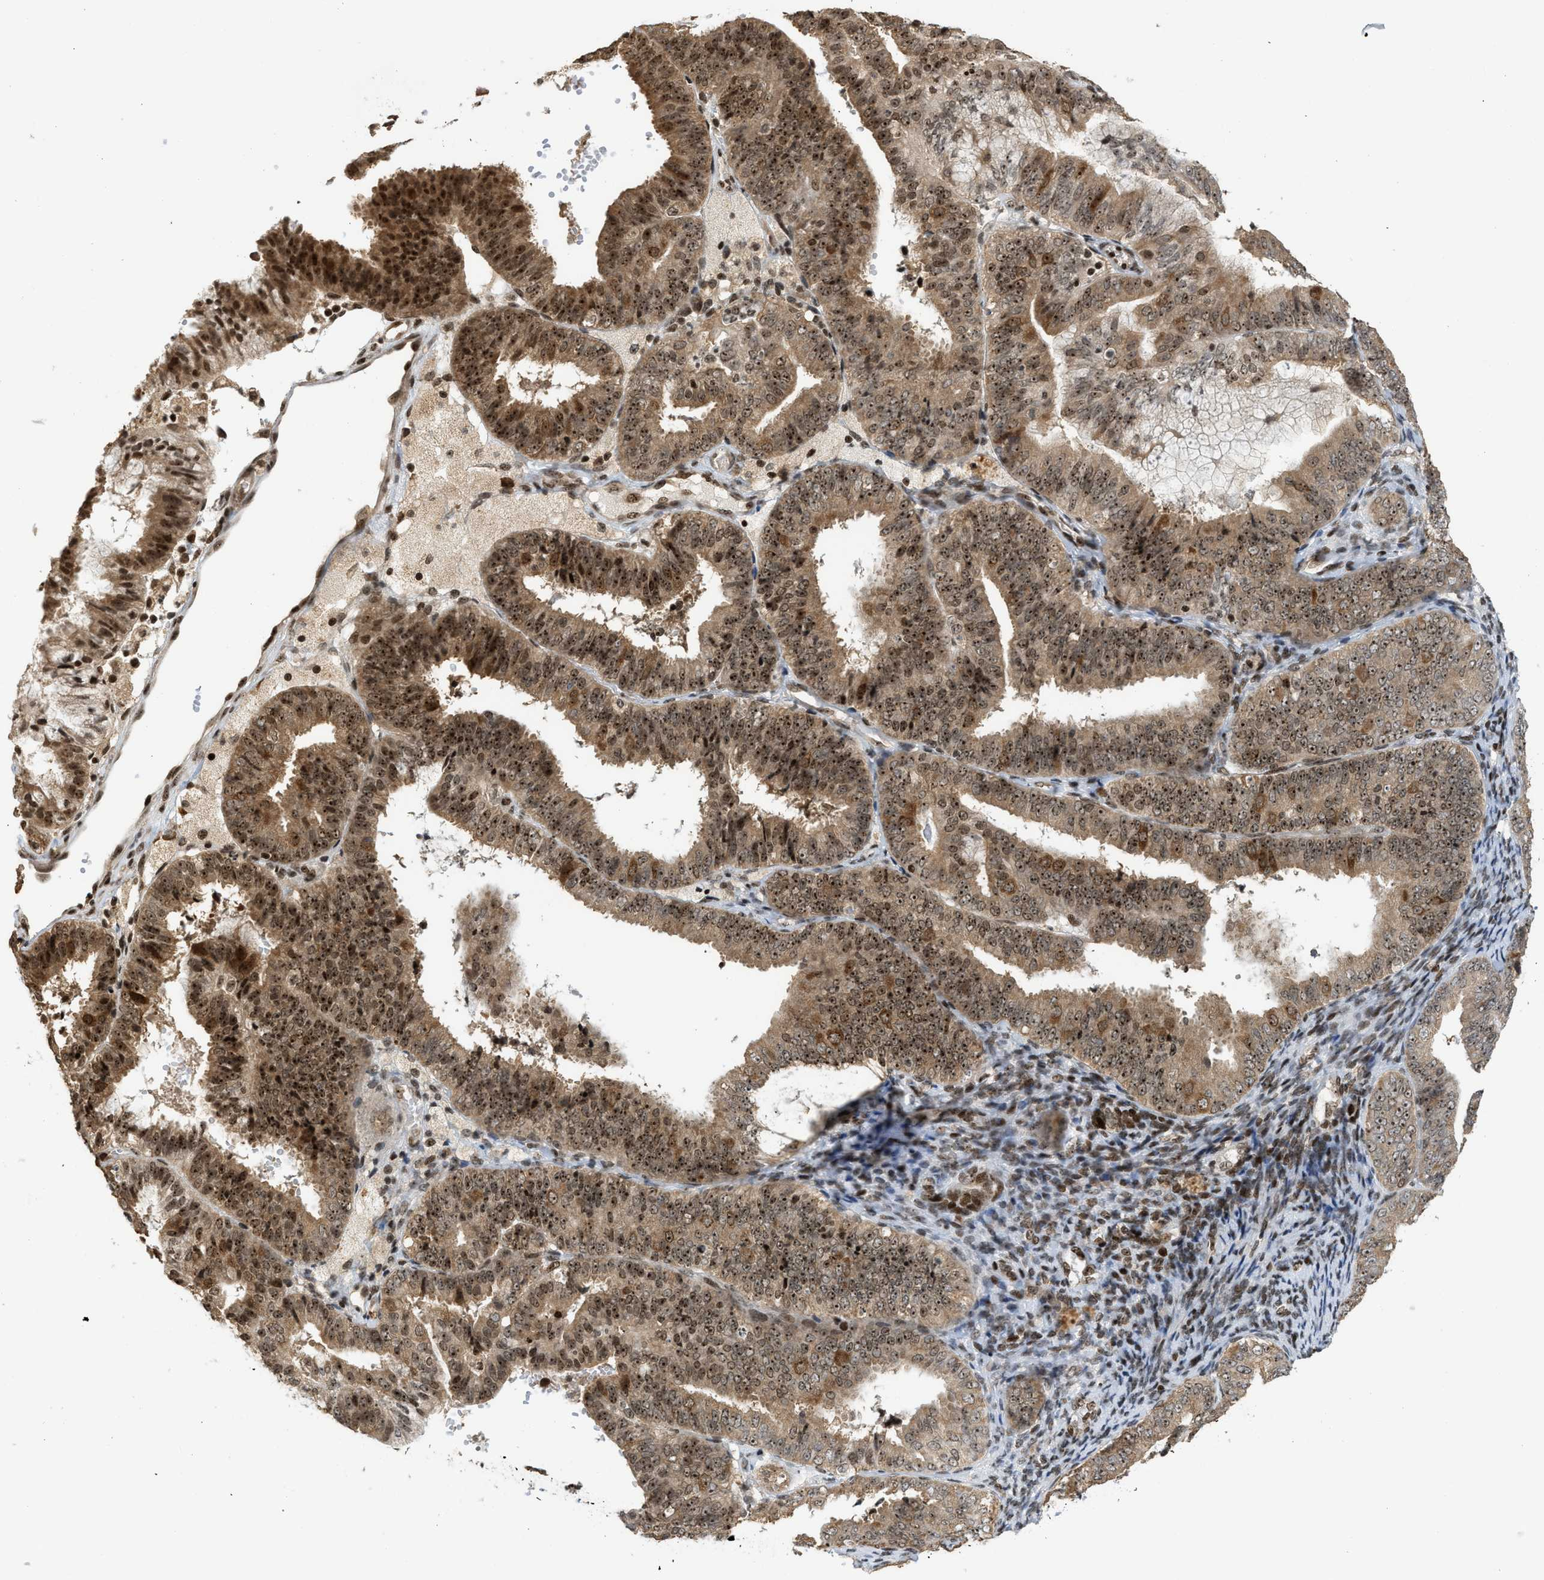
{"staining": {"intensity": "moderate", "quantity": ">75%", "location": "cytoplasmic/membranous,nuclear"}, "tissue": "endometrial cancer", "cell_type": "Tumor cells", "image_type": "cancer", "snomed": [{"axis": "morphology", "description": "Adenocarcinoma, NOS"}, {"axis": "topography", "description": "Endometrium"}], "caption": "Immunohistochemical staining of human adenocarcinoma (endometrial) demonstrates medium levels of moderate cytoplasmic/membranous and nuclear protein expression in about >75% of tumor cells. The staining is performed using DAB (3,3'-diaminobenzidine) brown chromogen to label protein expression. The nuclei are counter-stained blue using hematoxylin.", "gene": "ZNF22", "patient": {"sex": "female", "age": 63}}